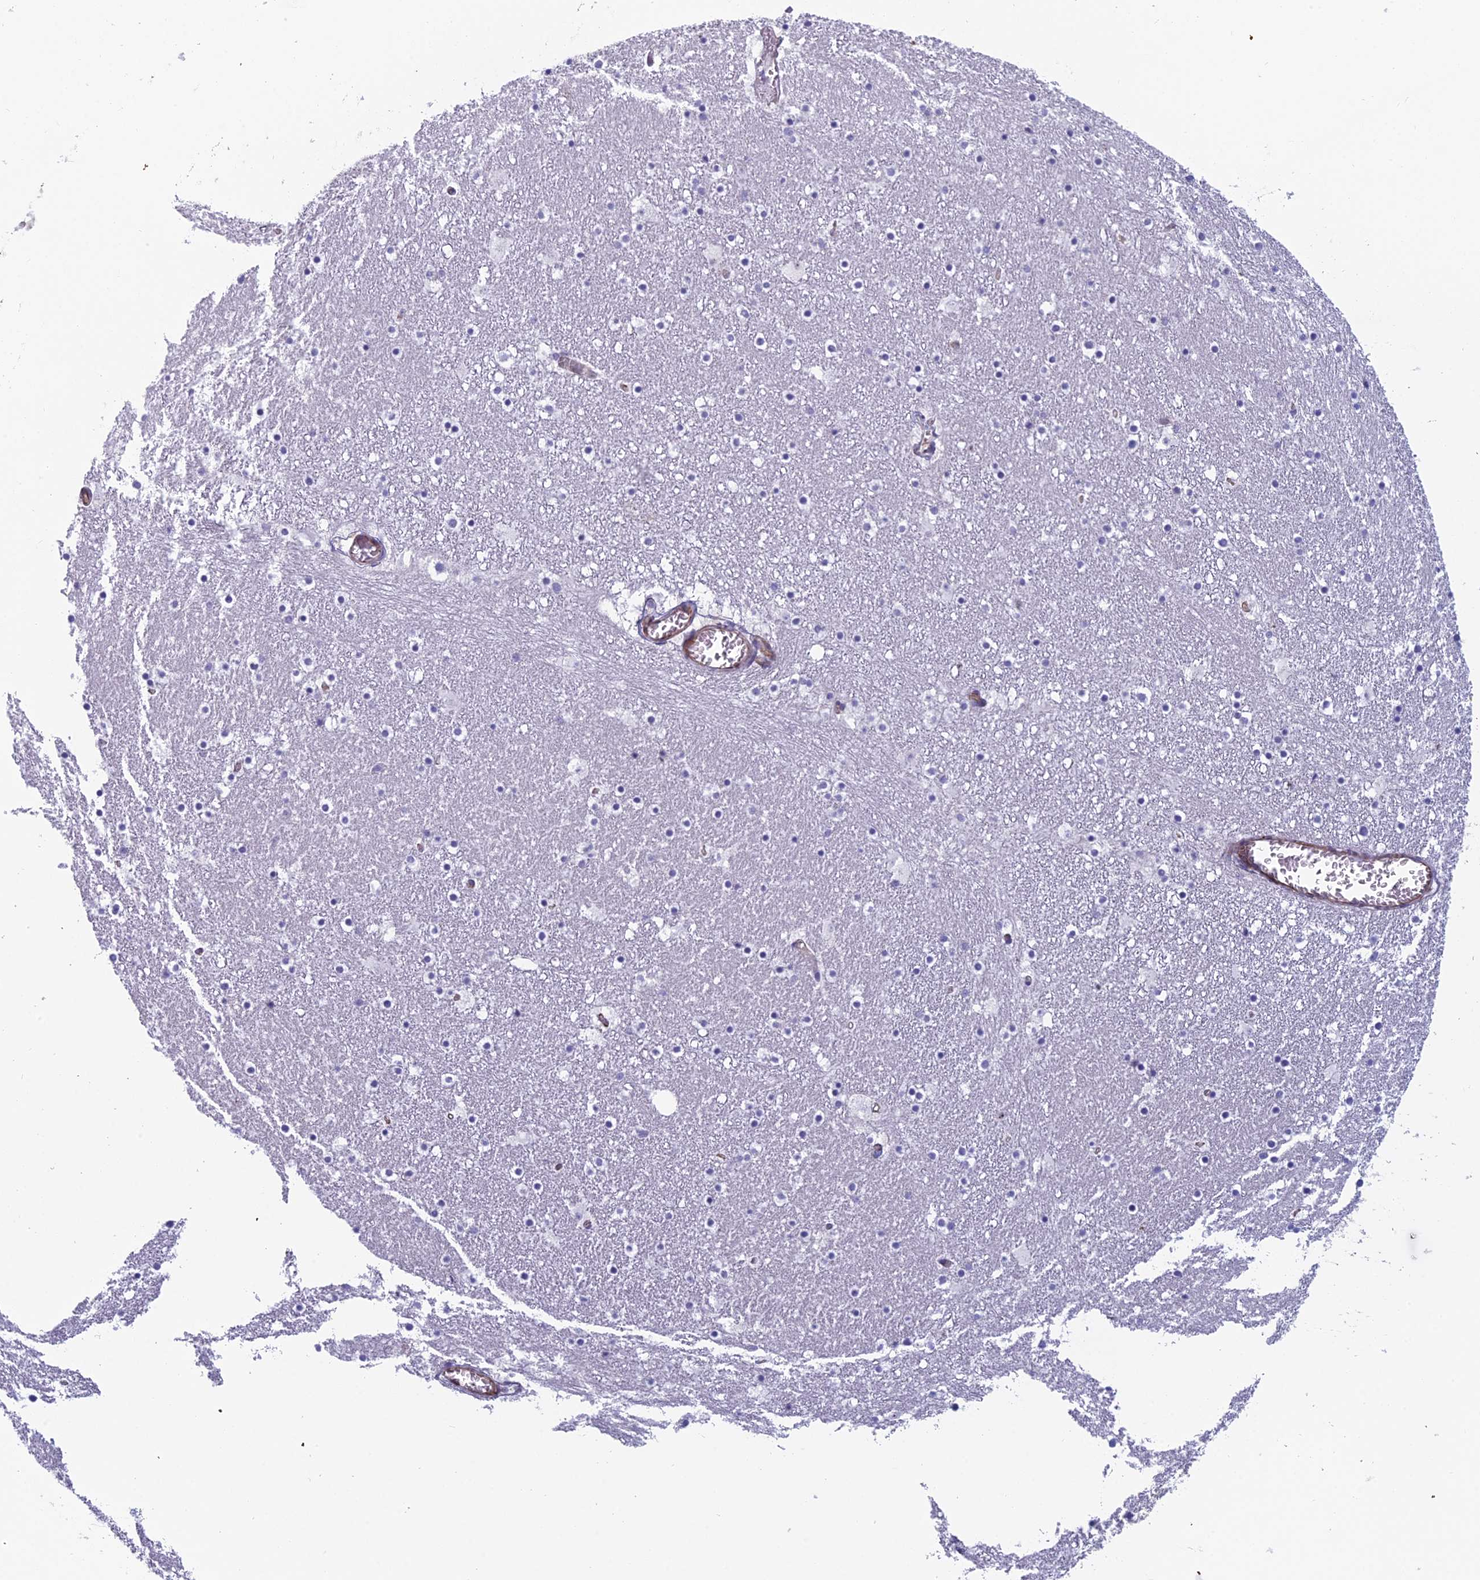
{"staining": {"intensity": "negative", "quantity": "none", "location": "none"}, "tissue": "caudate", "cell_type": "Glial cells", "image_type": "normal", "snomed": [{"axis": "morphology", "description": "Normal tissue, NOS"}, {"axis": "topography", "description": "Lateral ventricle wall"}], "caption": "High magnification brightfield microscopy of benign caudate stained with DAB (brown) and counterstained with hematoxylin (blue): glial cells show no significant expression. (DAB (3,3'-diaminobenzidine) immunohistochemistry visualized using brightfield microscopy, high magnification).", "gene": "NOC2L", "patient": {"sex": "male", "age": 45}}